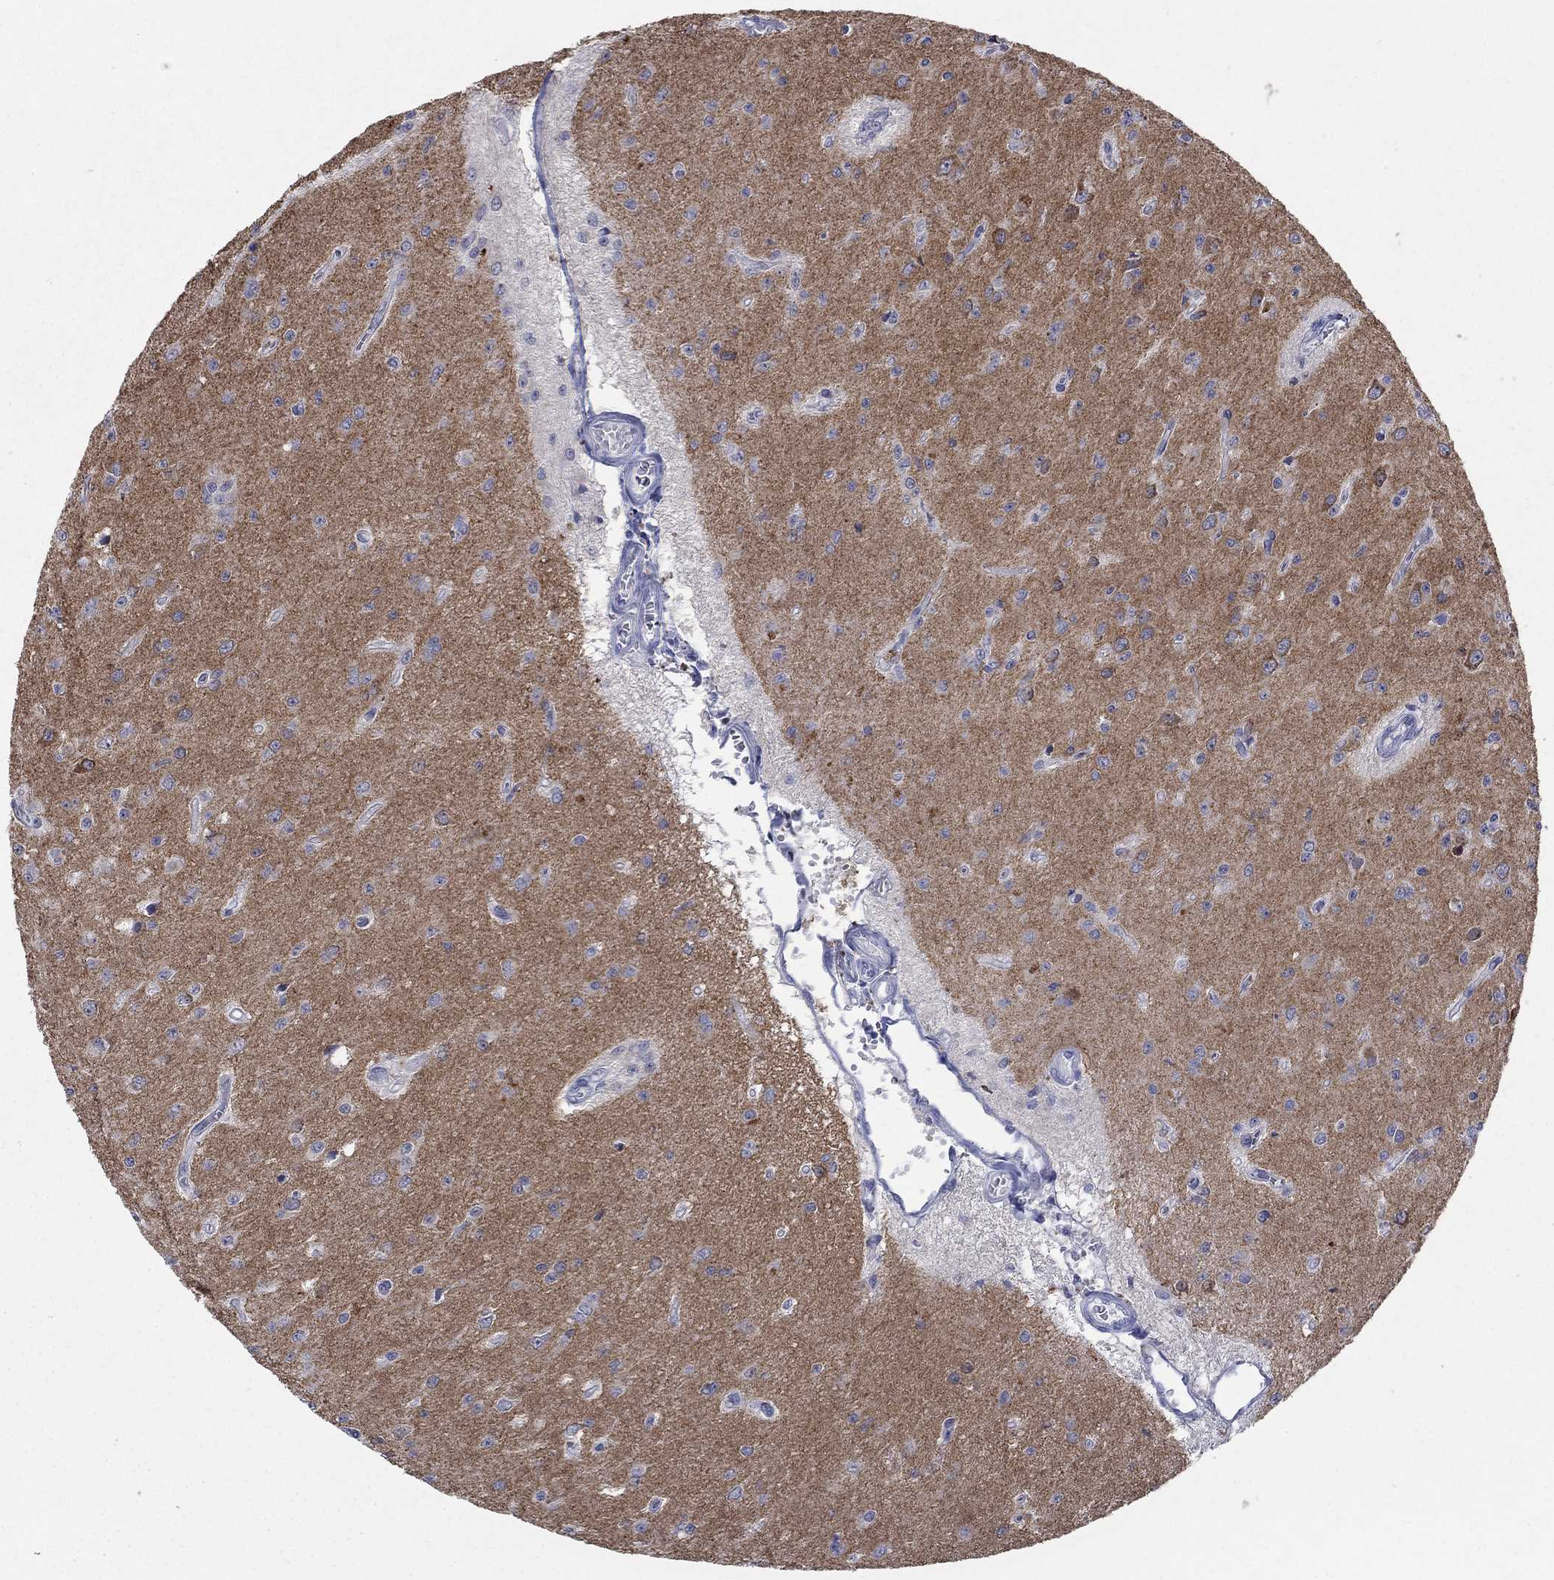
{"staining": {"intensity": "negative", "quantity": "none", "location": "none"}, "tissue": "glioma", "cell_type": "Tumor cells", "image_type": "cancer", "snomed": [{"axis": "morphology", "description": "Glioma, malignant, Low grade"}, {"axis": "topography", "description": "Brain"}], "caption": "This photomicrograph is of glioma stained with IHC to label a protein in brown with the nuclei are counter-stained blue. There is no expression in tumor cells. The staining was performed using DAB to visualize the protein expression in brown, while the nuclei were stained in blue with hematoxylin (Magnification: 20x).", "gene": "ATP6V1G2", "patient": {"sex": "female", "age": 45}}